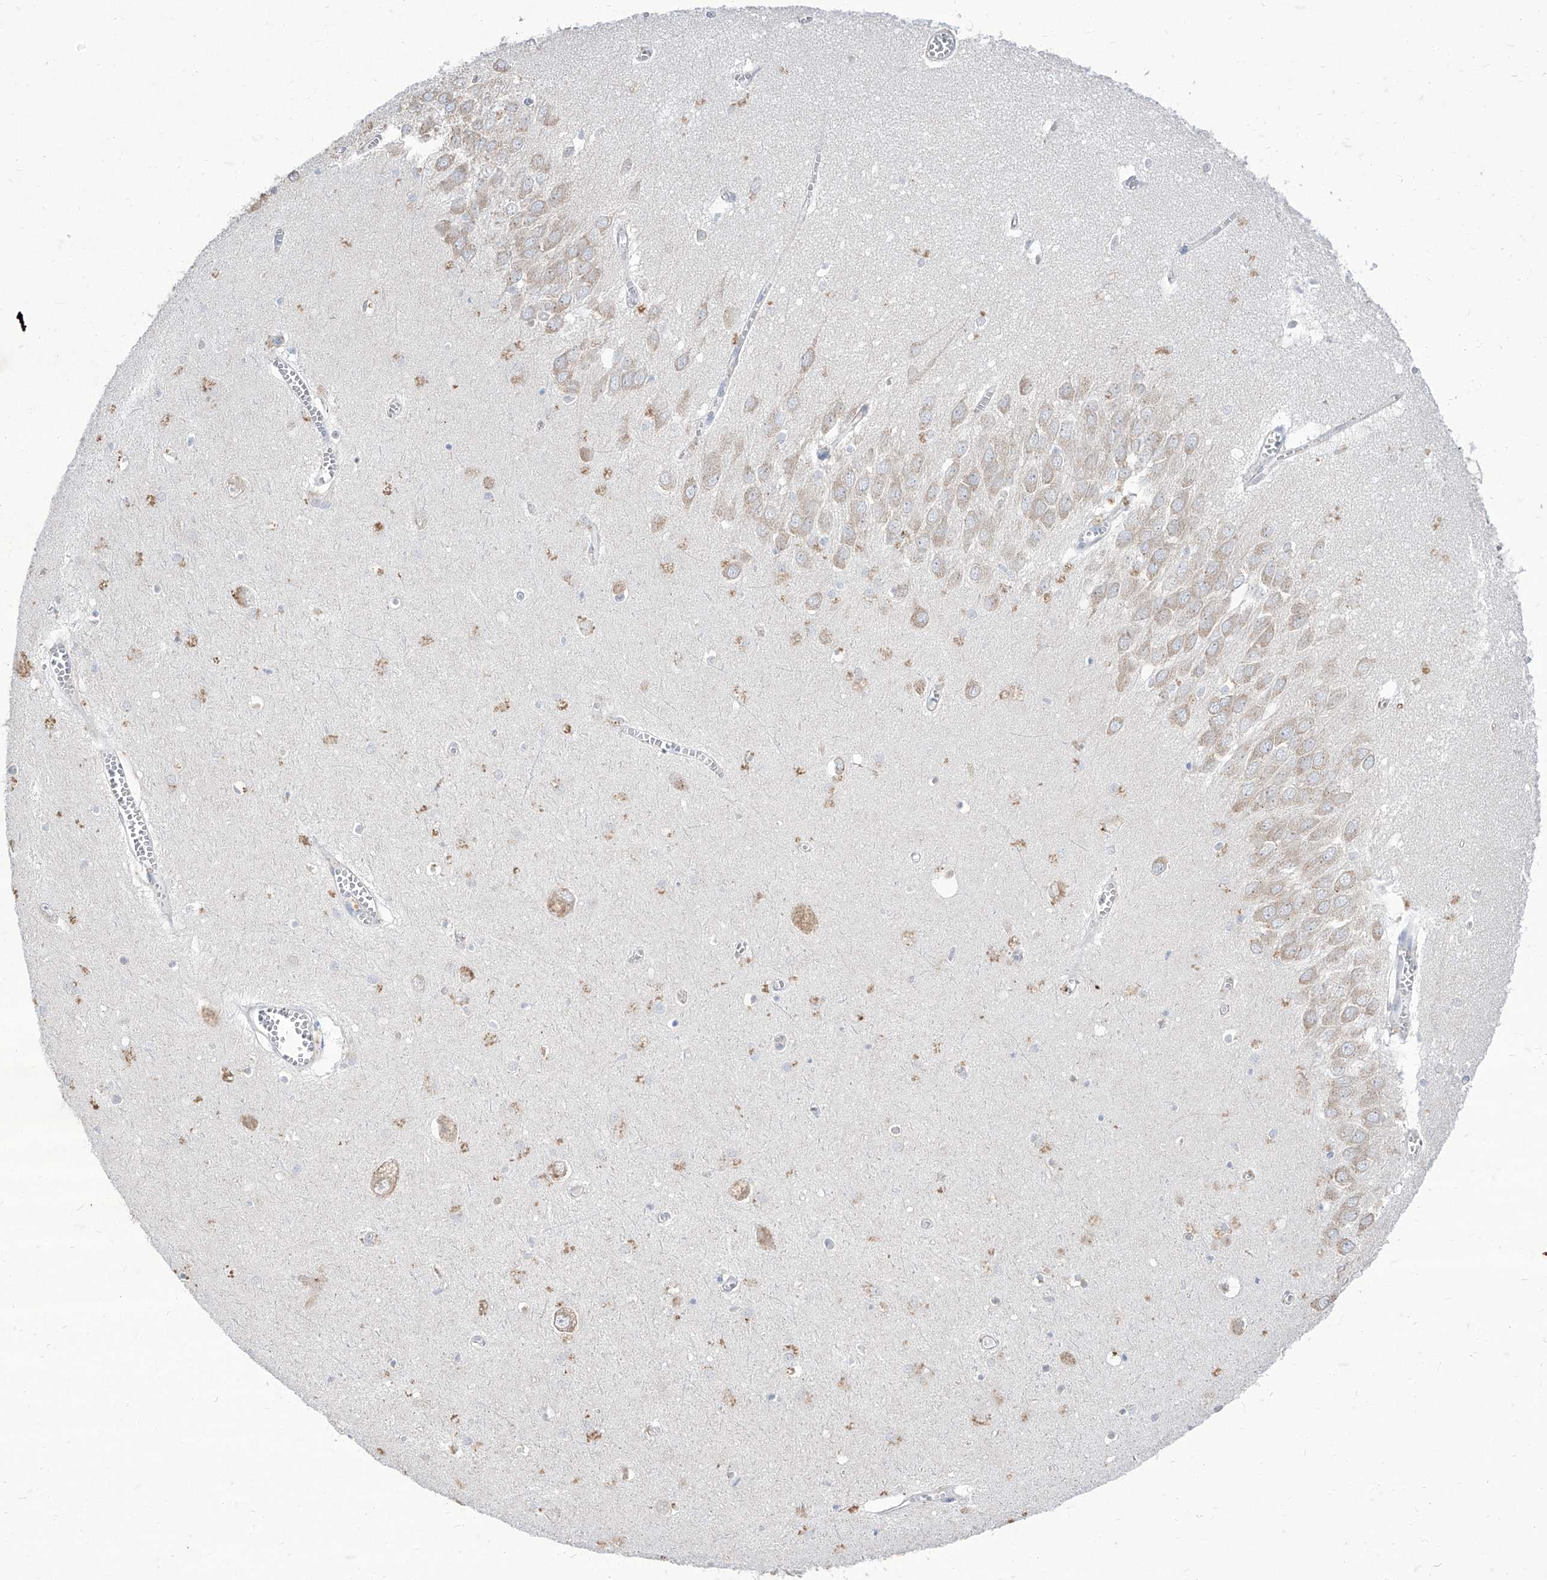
{"staining": {"intensity": "weak", "quantity": "<25%", "location": "cytoplasmic/membranous"}, "tissue": "hippocampus", "cell_type": "Glial cells", "image_type": "normal", "snomed": [{"axis": "morphology", "description": "Normal tissue, NOS"}, {"axis": "topography", "description": "Hippocampus"}], "caption": "Immunohistochemistry (IHC) image of unremarkable hippocampus: human hippocampus stained with DAB reveals no significant protein staining in glial cells.", "gene": "BROX", "patient": {"sex": "male", "age": 70}}